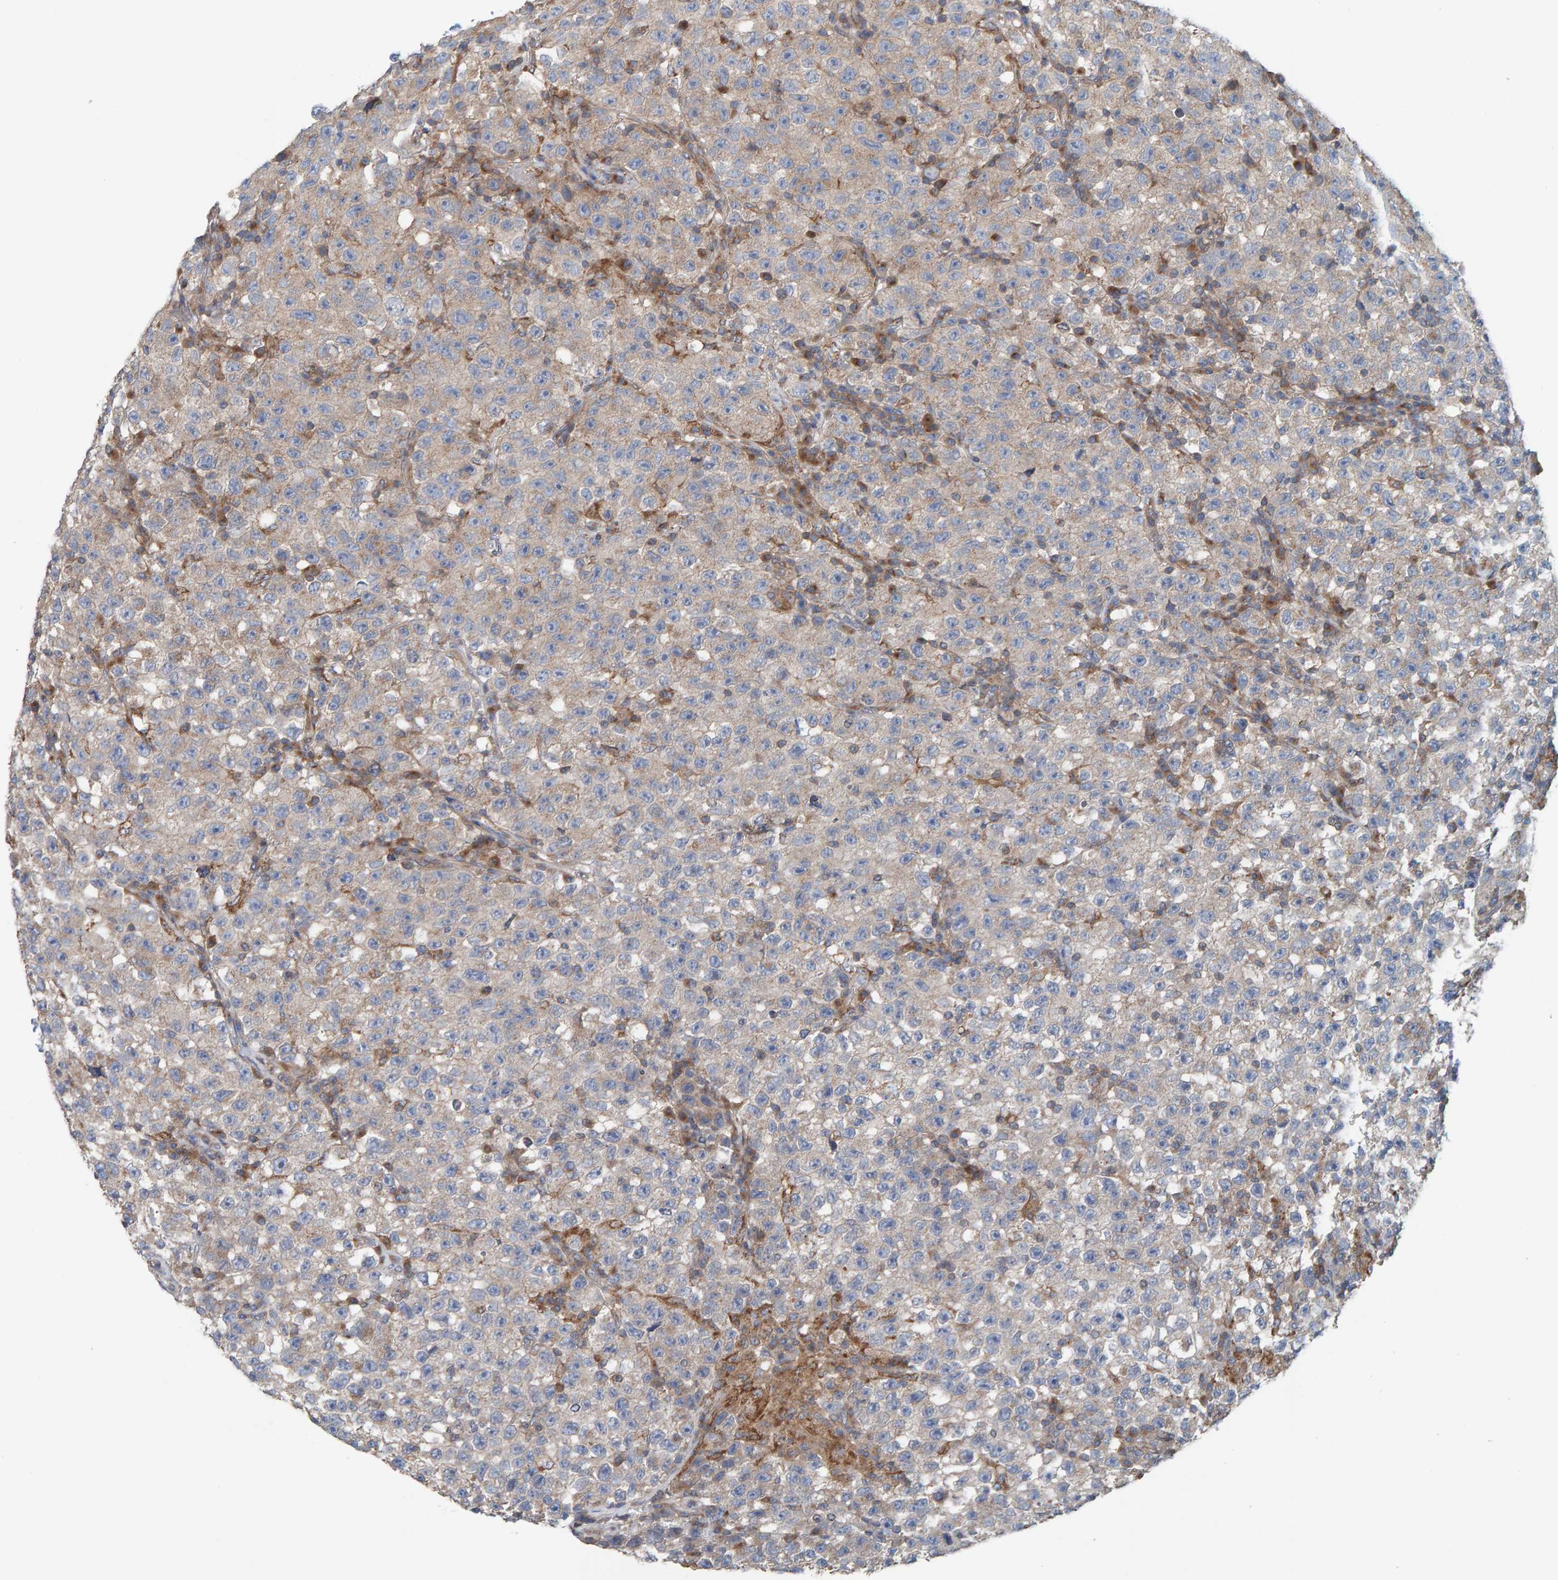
{"staining": {"intensity": "weak", "quantity": "<25%", "location": "cytoplasmic/membranous"}, "tissue": "testis cancer", "cell_type": "Tumor cells", "image_type": "cancer", "snomed": [{"axis": "morphology", "description": "Seminoma, NOS"}, {"axis": "topography", "description": "Testis"}], "caption": "Histopathology image shows no significant protein staining in tumor cells of testis seminoma.", "gene": "UBAP1", "patient": {"sex": "male", "age": 22}}